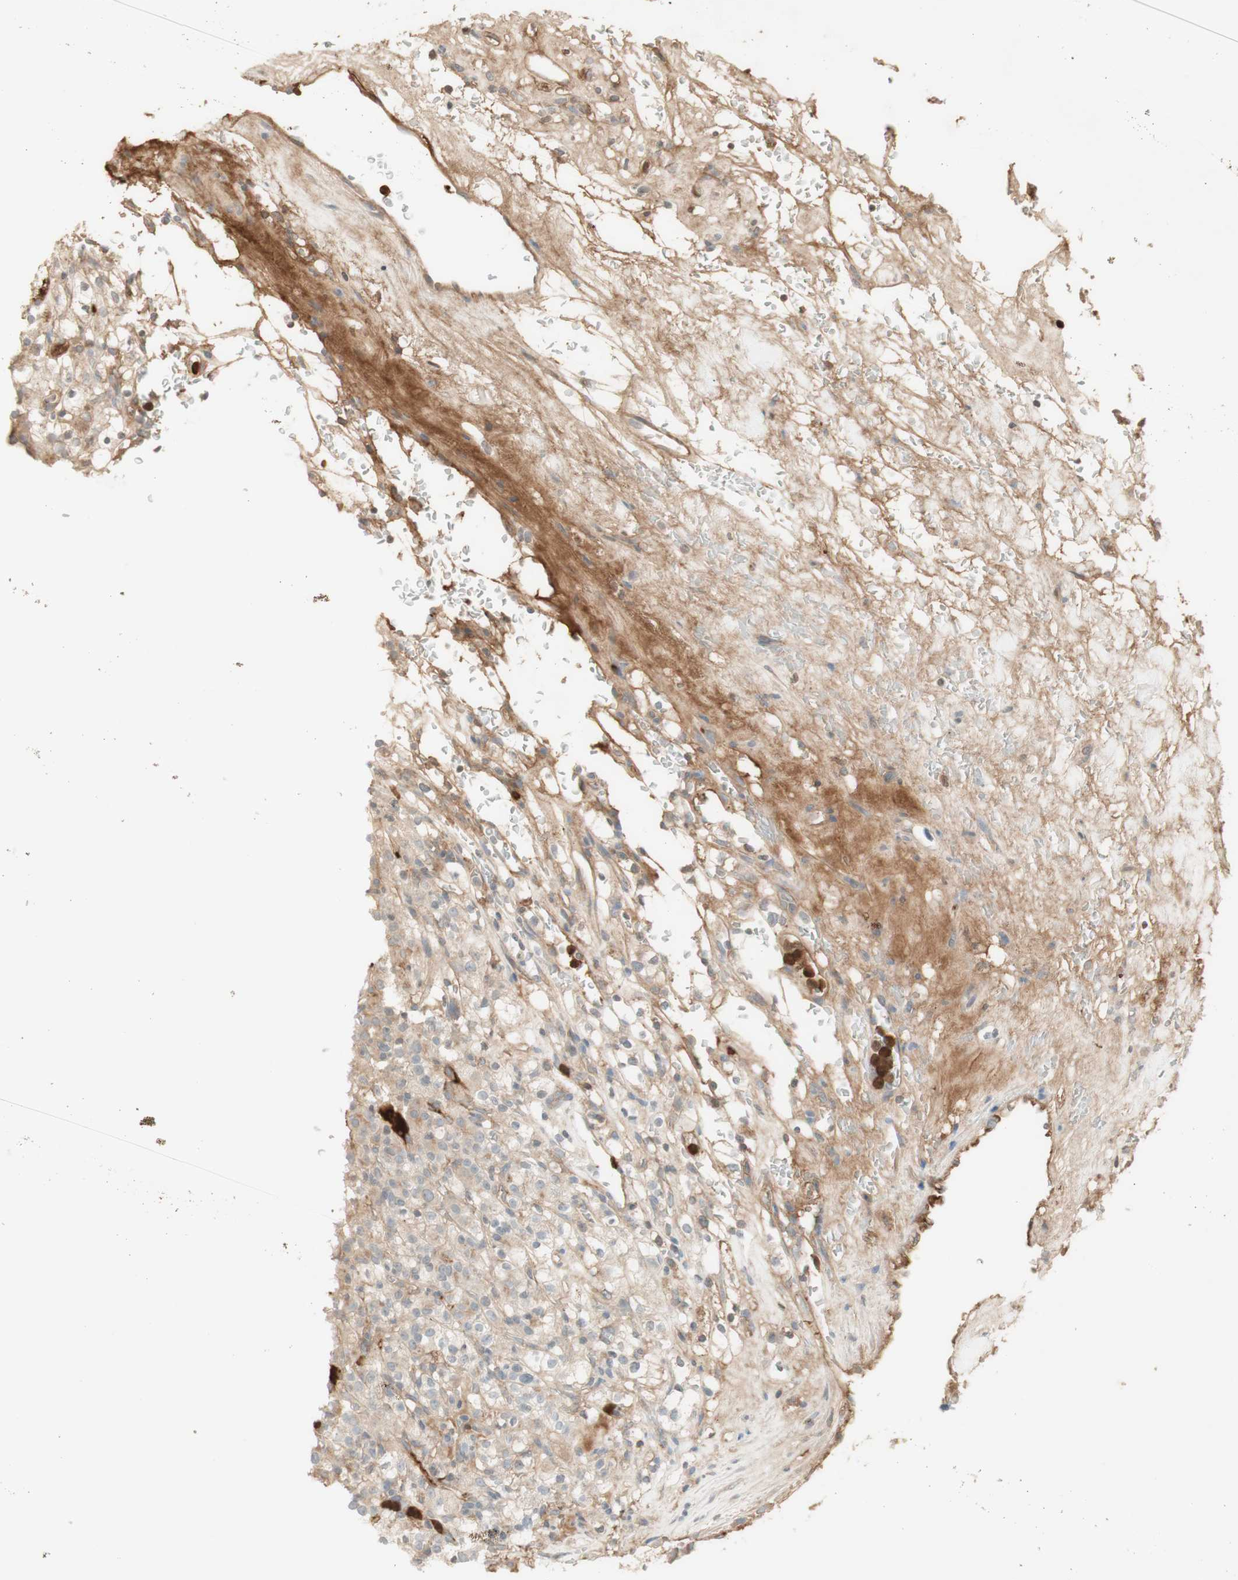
{"staining": {"intensity": "weak", "quantity": "25%-75%", "location": "cytoplasmic/membranous"}, "tissue": "renal cancer", "cell_type": "Tumor cells", "image_type": "cancer", "snomed": [{"axis": "morphology", "description": "Normal tissue, NOS"}, {"axis": "morphology", "description": "Adenocarcinoma, NOS"}, {"axis": "topography", "description": "Kidney"}], "caption": "Immunohistochemistry (IHC) of renal cancer reveals low levels of weak cytoplasmic/membranous staining in about 25%-75% of tumor cells.", "gene": "NID1", "patient": {"sex": "female", "age": 72}}